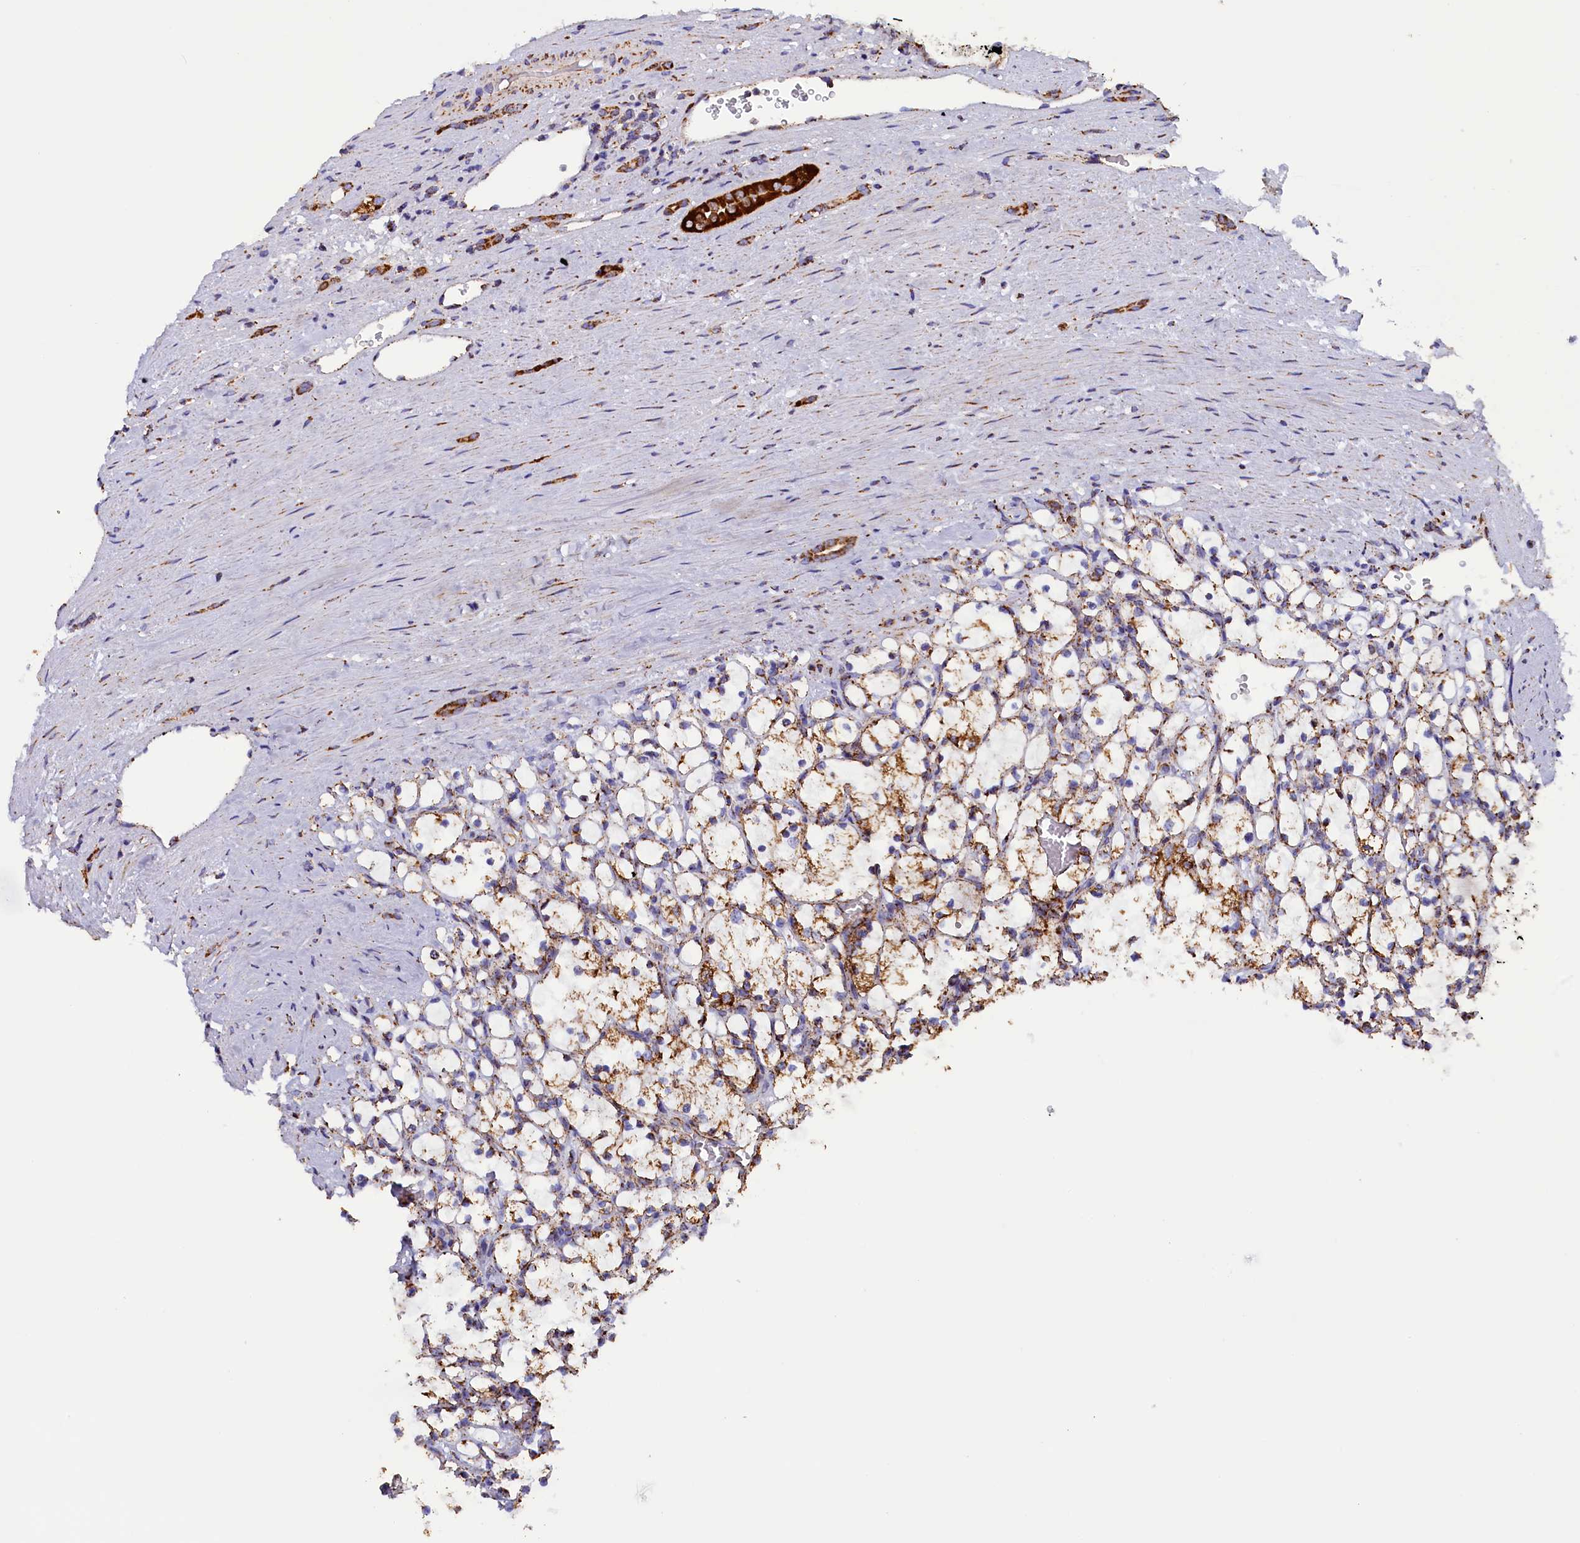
{"staining": {"intensity": "moderate", "quantity": "25%-75%", "location": "cytoplasmic/membranous"}, "tissue": "renal cancer", "cell_type": "Tumor cells", "image_type": "cancer", "snomed": [{"axis": "morphology", "description": "Adenocarcinoma, NOS"}, {"axis": "topography", "description": "Kidney"}], "caption": "Renal adenocarcinoma tissue demonstrates moderate cytoplasmic/membranous positivity in about 25%-75% of tumor cells", "gene": "SLC39A3", "patient": {"sex": "female", "age": 69}}